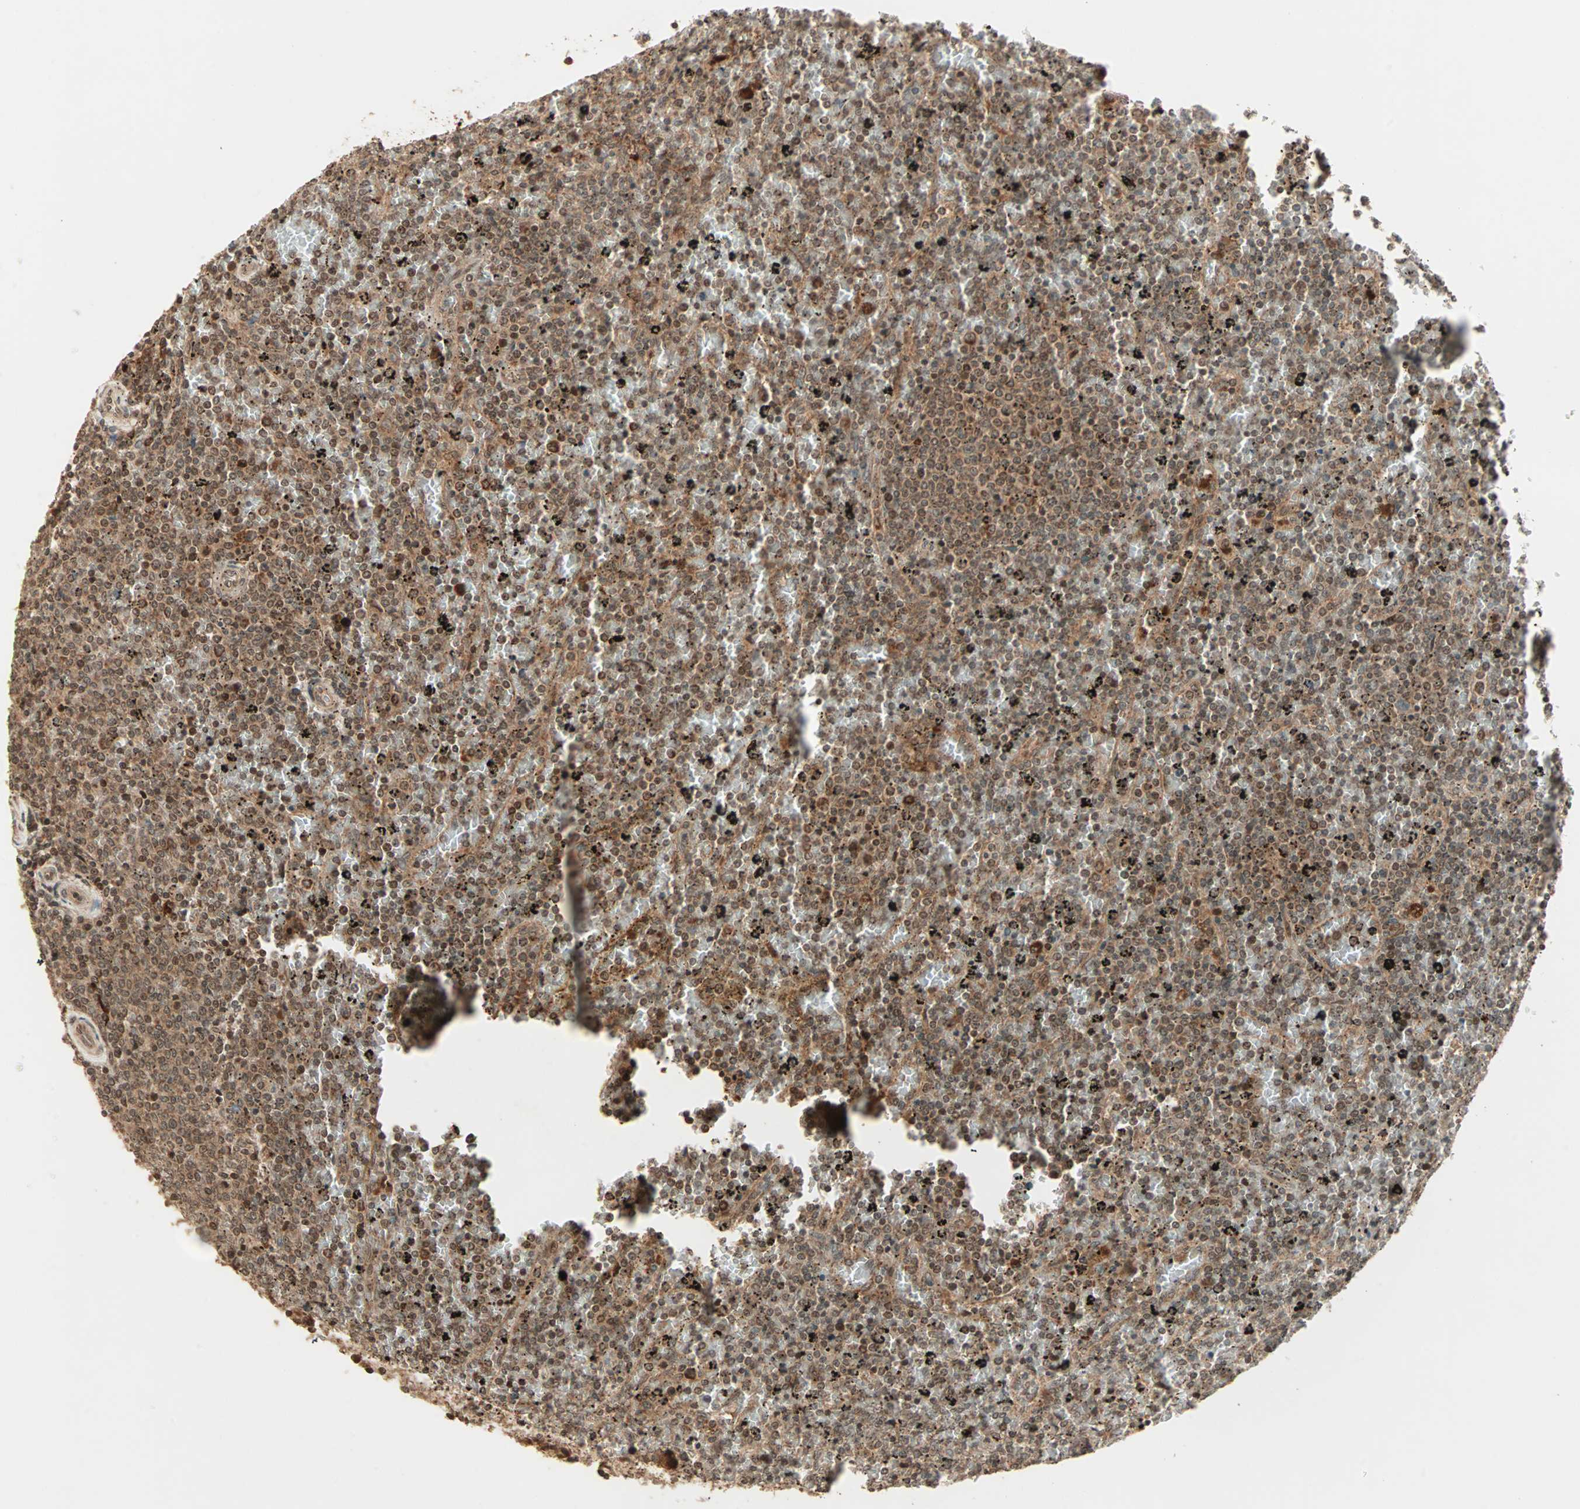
{"staining": {"intensity": "moderate", "quantity": ">75%", "location": "cytoplasmic/membranous,nuclear"}, "tissue": "lymphoma", "cell_type": "Tumor cells", "image_type": "cancer", "snomed": [{"axis": "morphology", "description": "Malignant lymphoma, non-Hodgkin's type, Low grade"}, {"axis": "topography", "description": "Spleen"}], "caption": "Moderate cytoplasmic/membranous and nuclear expression is present in about >75% of tumor cells in malignant lymphoma, non-Hodgkin's type (low-grade).", "gene": "RFFL", "patient": {"sex": "female", "age": 77}}